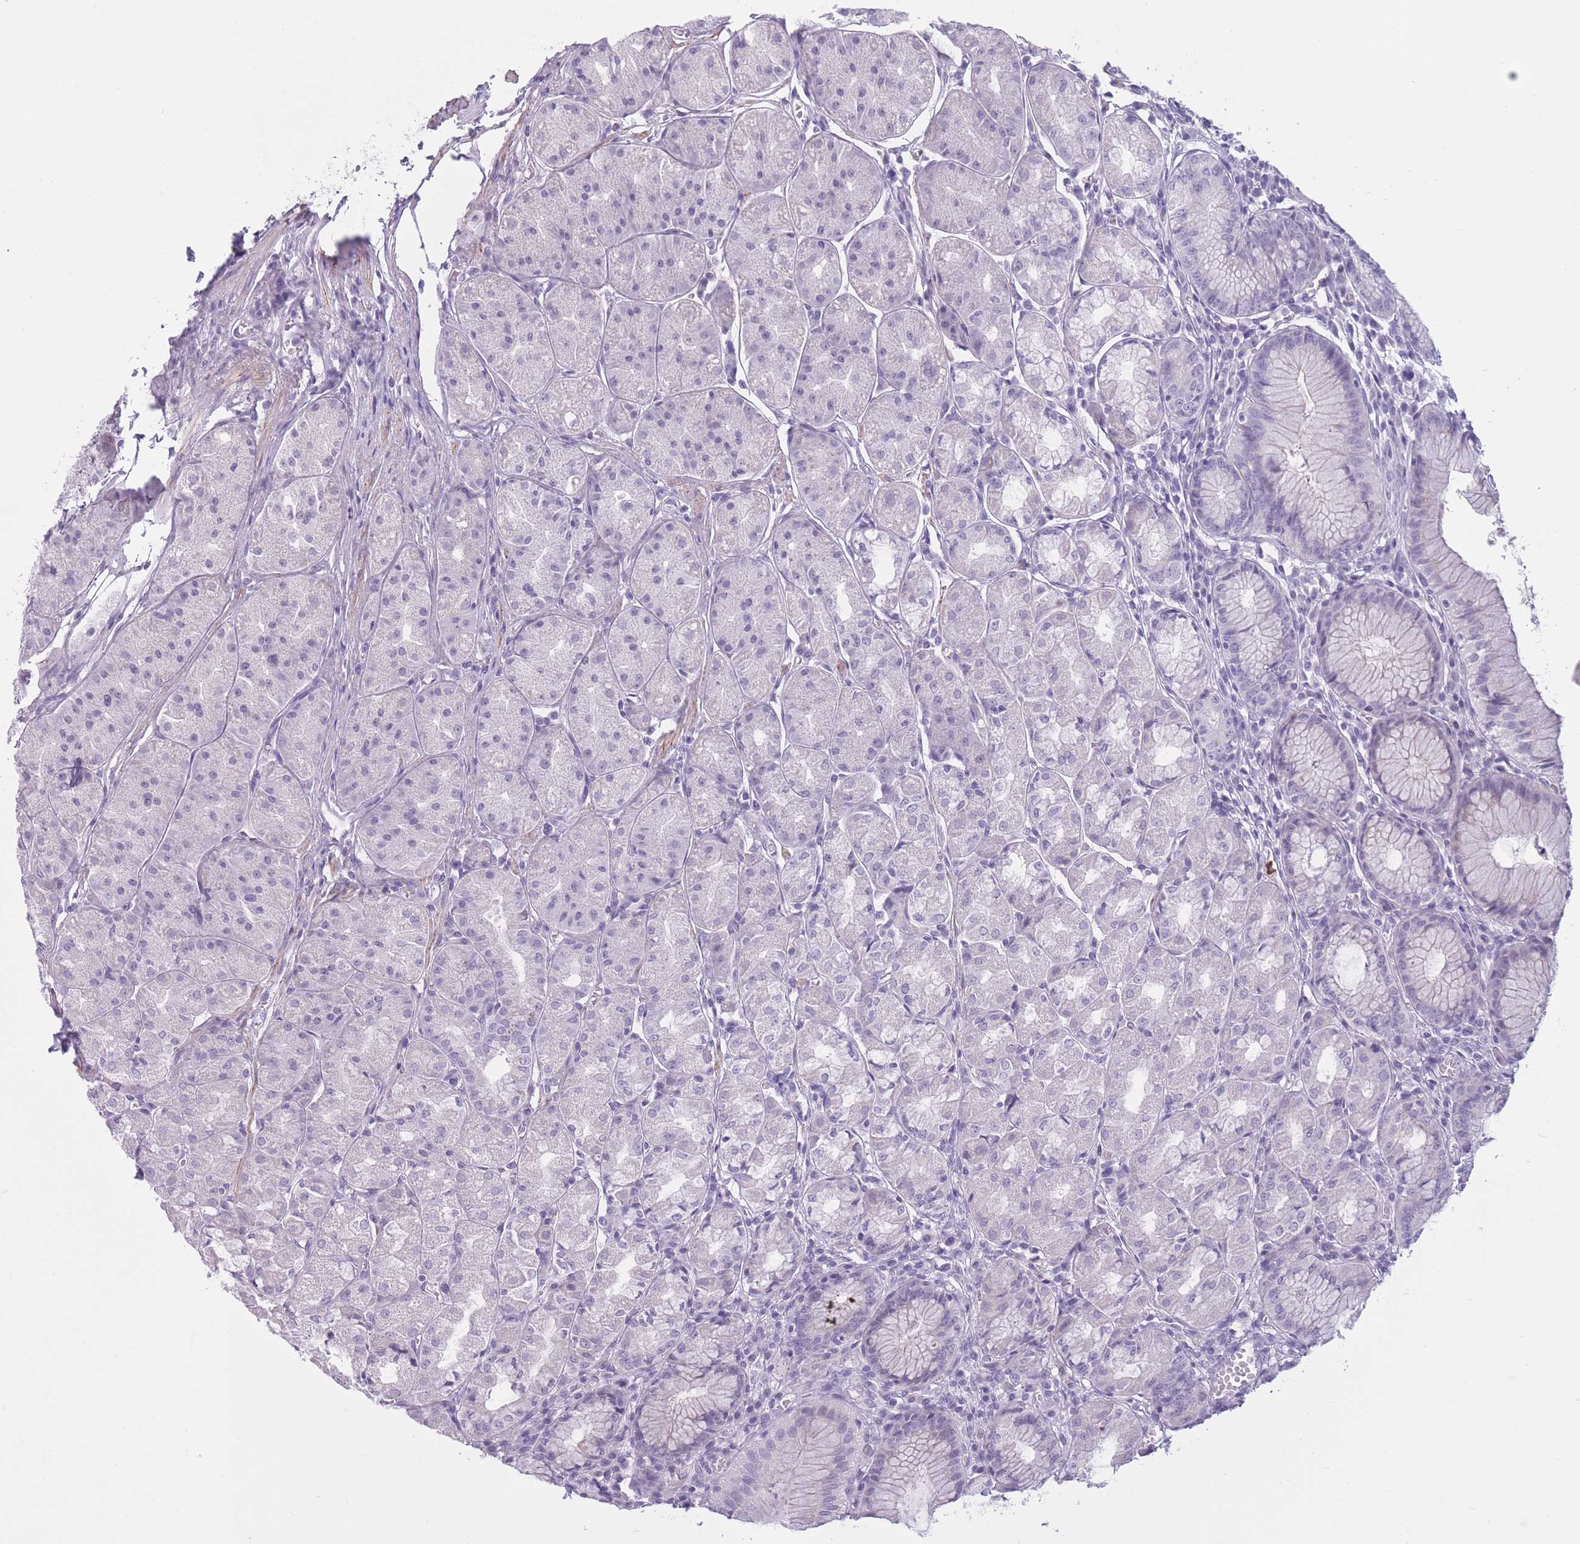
{"staining": {"intensity": "negative", "quantity": "none", "location": "none"}, "tissue": "stomach", "cell_type": "Glandular cells", "image_type": "normal", "snomed": [{"axis": "morphology", "description": "Normal tissue, NOS"}, {"axis": "topography", "description": "Stomach"}], "caption": "IHC histopathology image of unremarkable human stomach stained for a protein (brown), which shows no expression in glandular cells. Brightfield microscopy of IHC stained with DAB (brown) and hematoxylin (blue), captured at high magnification.", "gene": "GOLGA6A", "patient": {"sex": "male", "age": 55}}